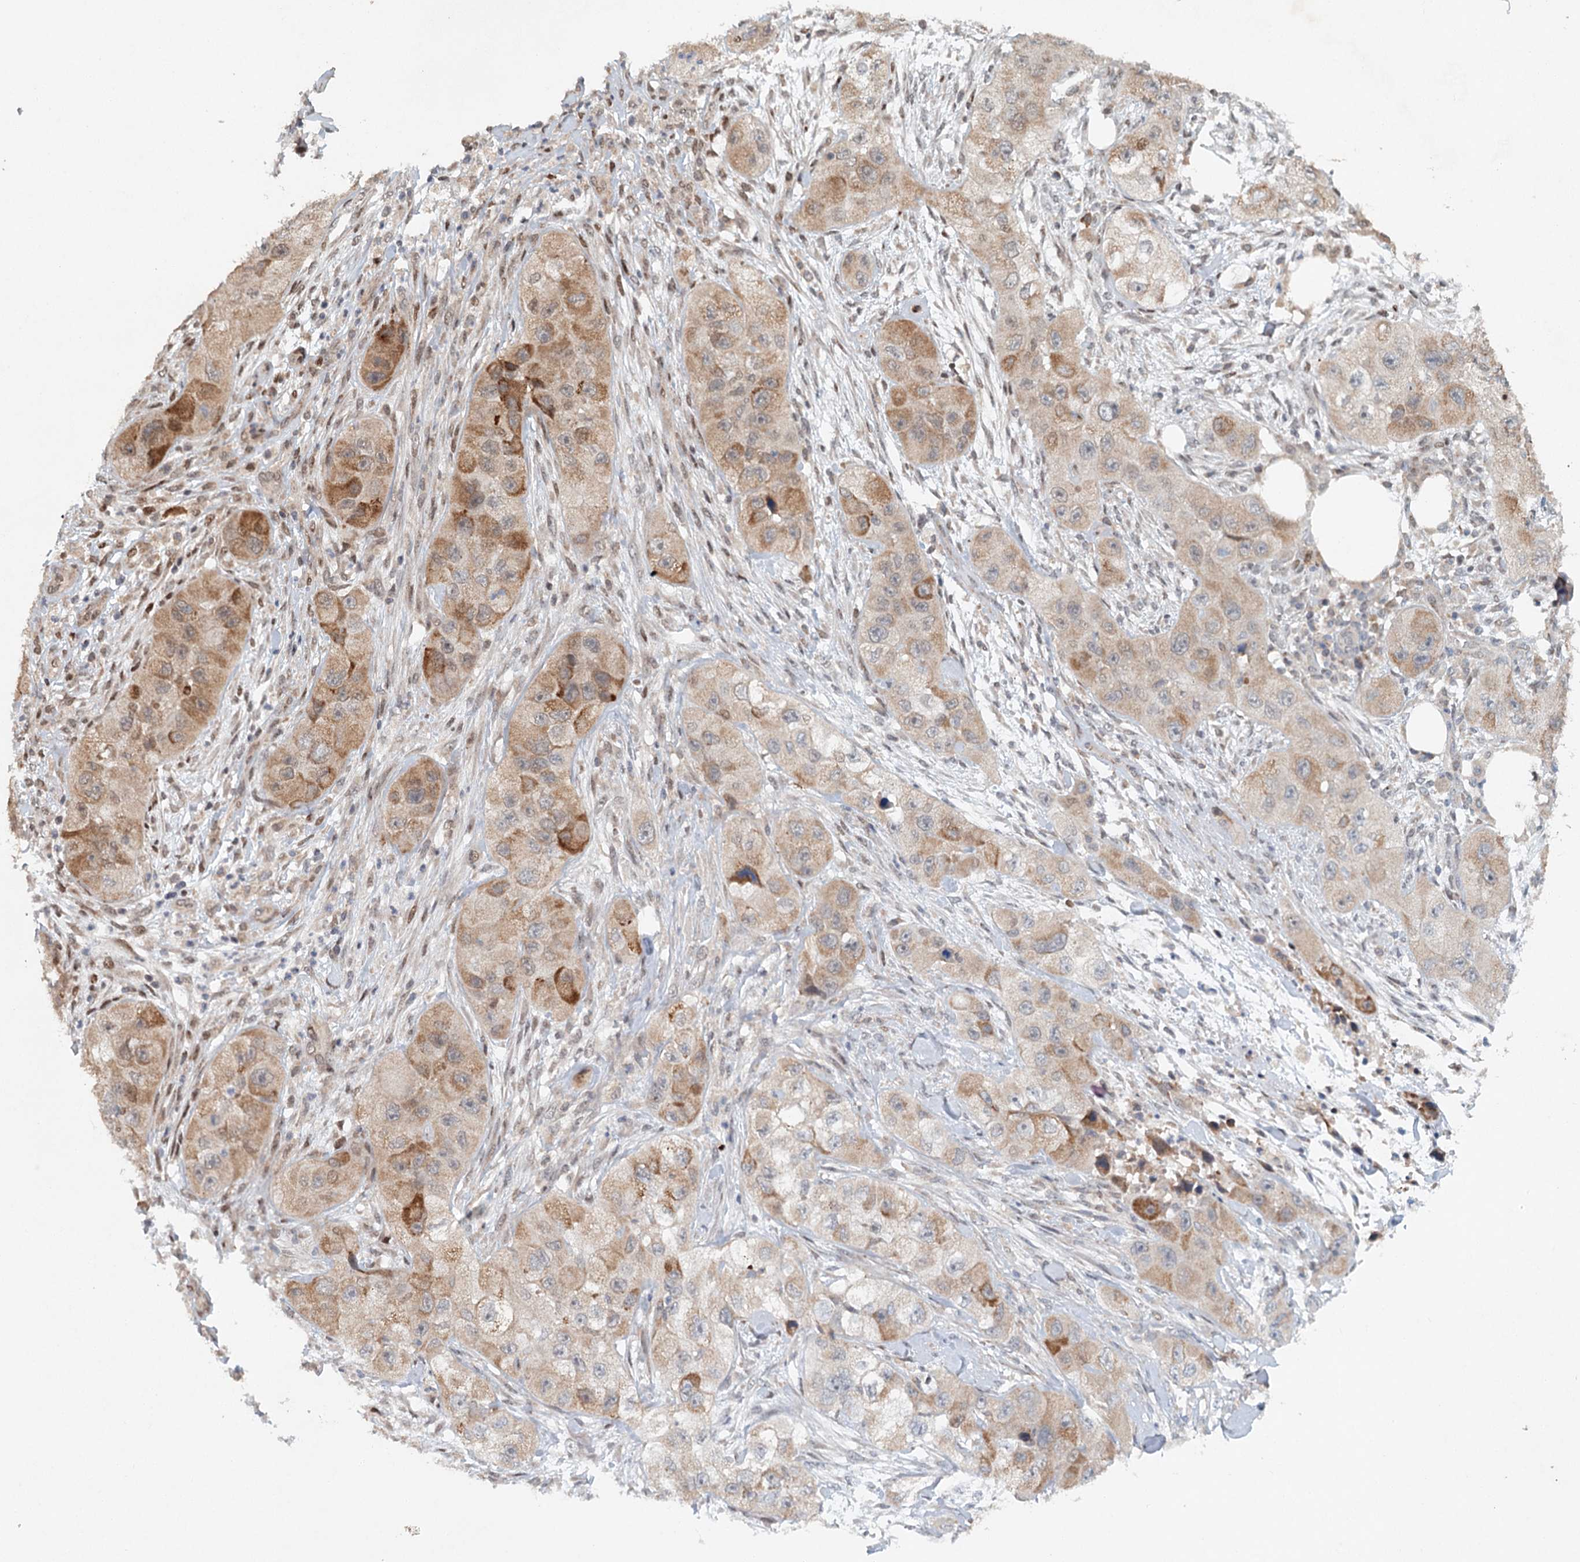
{"staining": {"intensity": "moderate", "quantity": "<25%", "location": "cytoplasmic/membranous"}, "tissue": "skin cancer", "cell_type": "Tumor cells", "image_type": "cancer", "snomed": [{"axis": "morphology", "description": "Squamous cell carcinoma, NOS"}, {"axis": "topography", "description": "Skin"}, {"axis": "topography", "description": "Subcutis"}], "caption": "A histopathology image of skin squamous cell carcinoma stained for a protein shows moderate cytoplasmic/membranous brown staining in tumor cells. The protein is shown in brown color, while the nuclei are stained blue.", "gene": "SRPX2", "patient": {"sex": "male", "age": 73}}